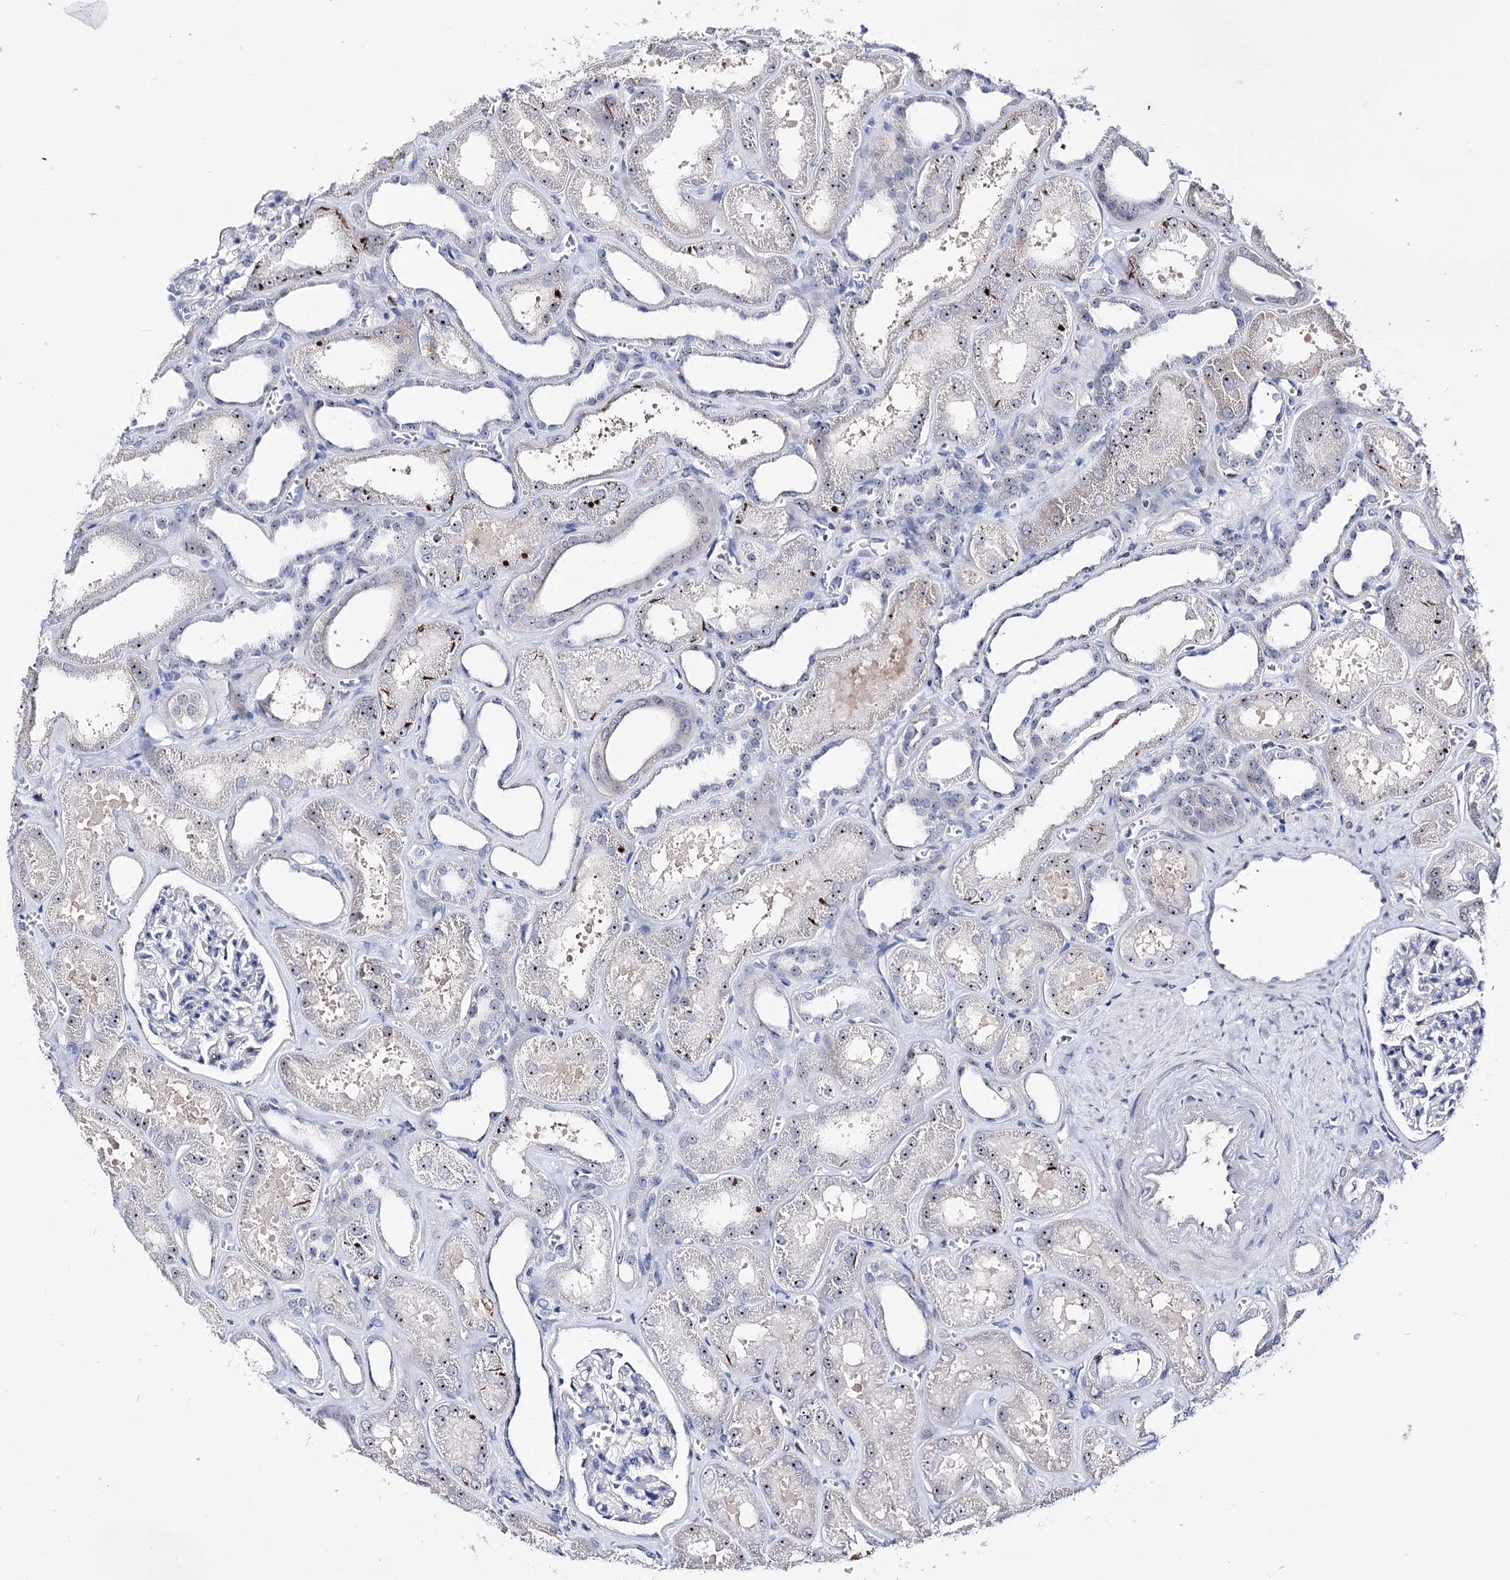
{"staining": {"intensity": "negative", "quantity": "none", "location": "none"}, "tissue": "kidney", "cell_type": "Cells in glomeruli", "image_type": "normal", "snomed": [{"axis": "morphology", "description": "Normal tissue, NOS"}, {"axis": "morphology", "description": "Adenocarcinoma, NOS"}, {"axis": "topography", "description": "Kidney"}], "caption": "This is an immunohistochemistry photomicrograph of unremarkable kidney. There is no staining in cells in glomeruli.", "gene": "PCGF5", "patient": {"sex": "female", "age": 68}}